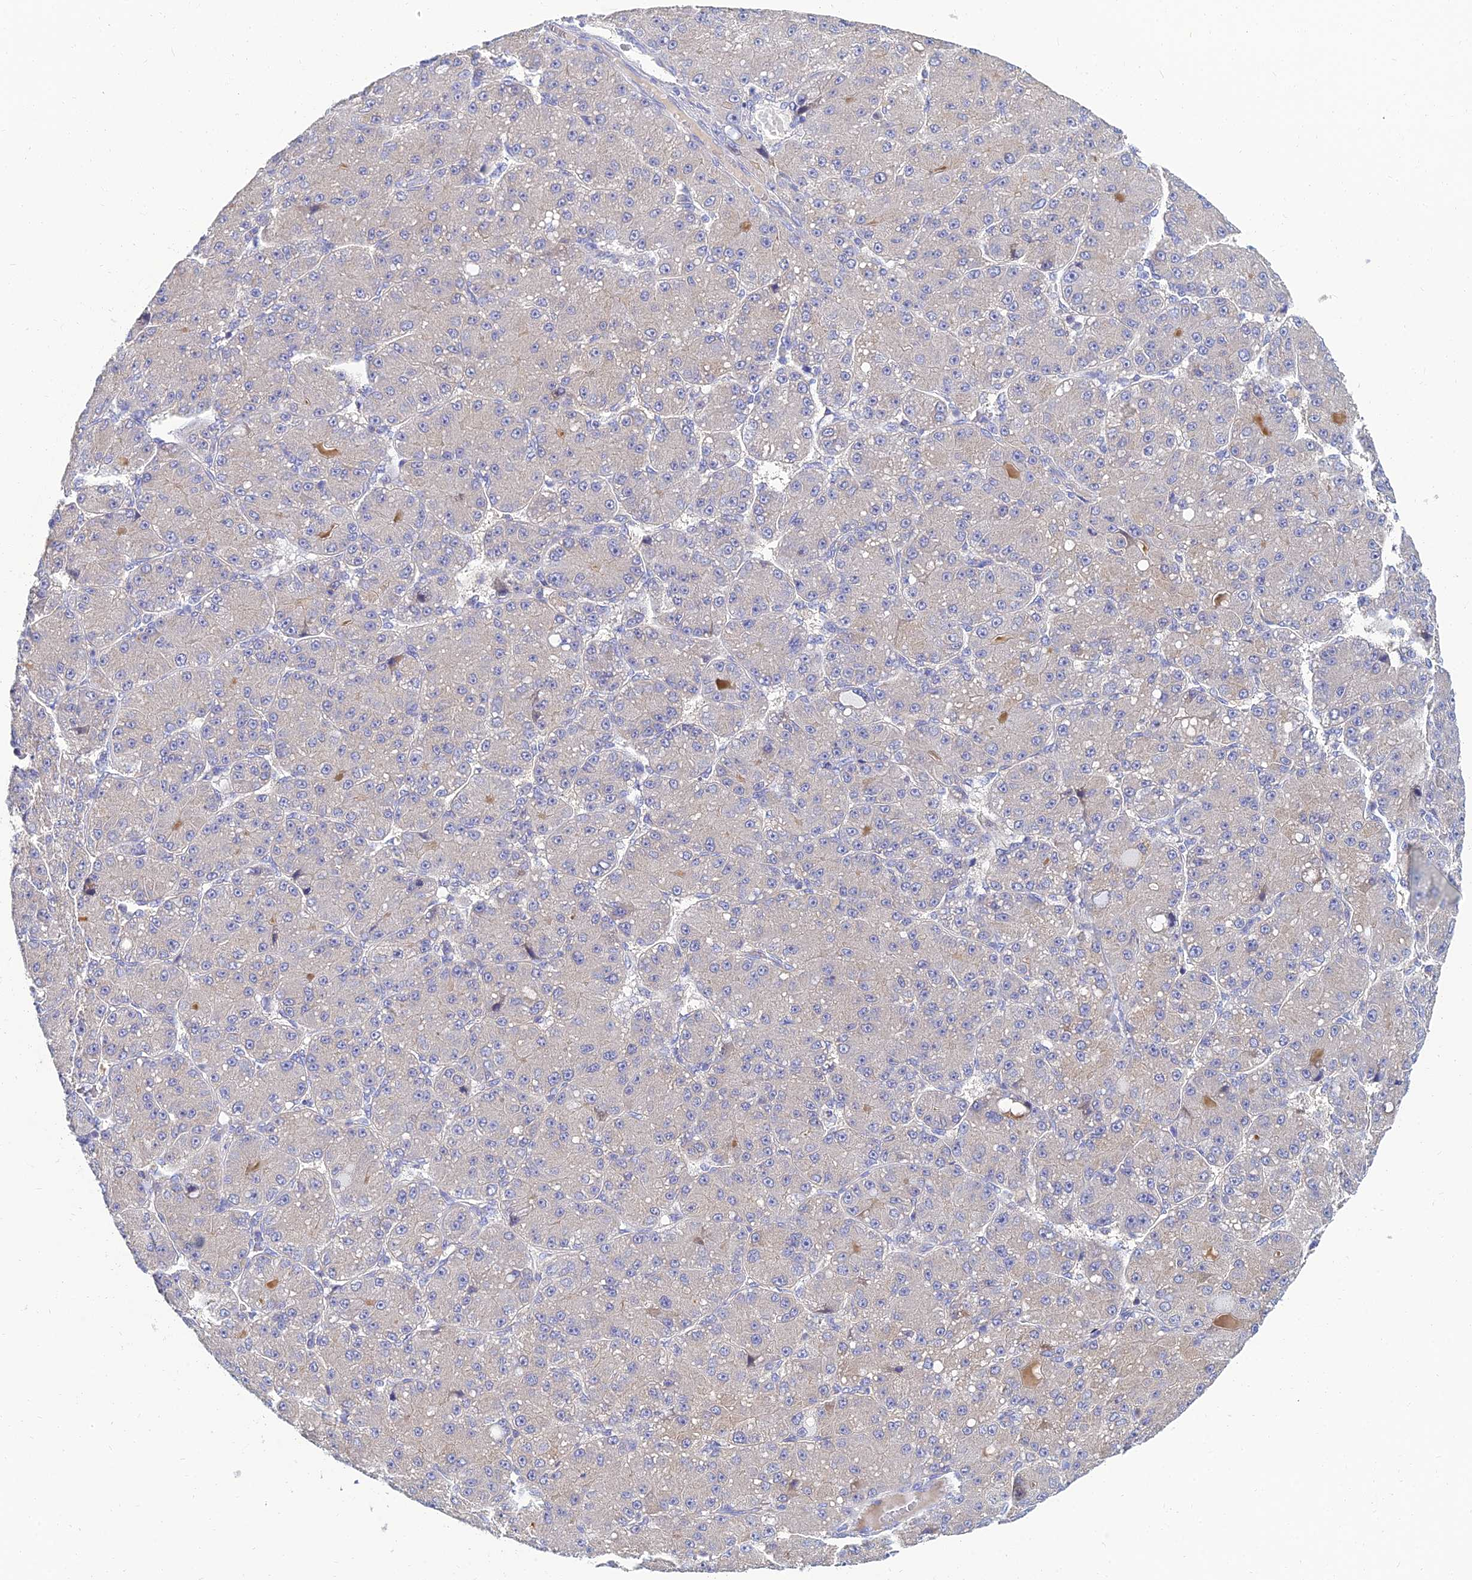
{"staining": {"intensity": "negative", "quantity": "none", "location": "none"}, "tissue": "liver cancer", "cell_type": "Tumor cells", "image_type": "cancer", "snomed": [{"axis": "morphology", "description": "Carcinoma, Hepatocellular, NOS"}, {"axis": "topography", "description": "Liver"}], "caption": "Tumor cells show no significant positivity in liver cancer (hepatocellular carcinoma).", "gene": "NPY", "patient": {"sex": "male", "age": 67}}